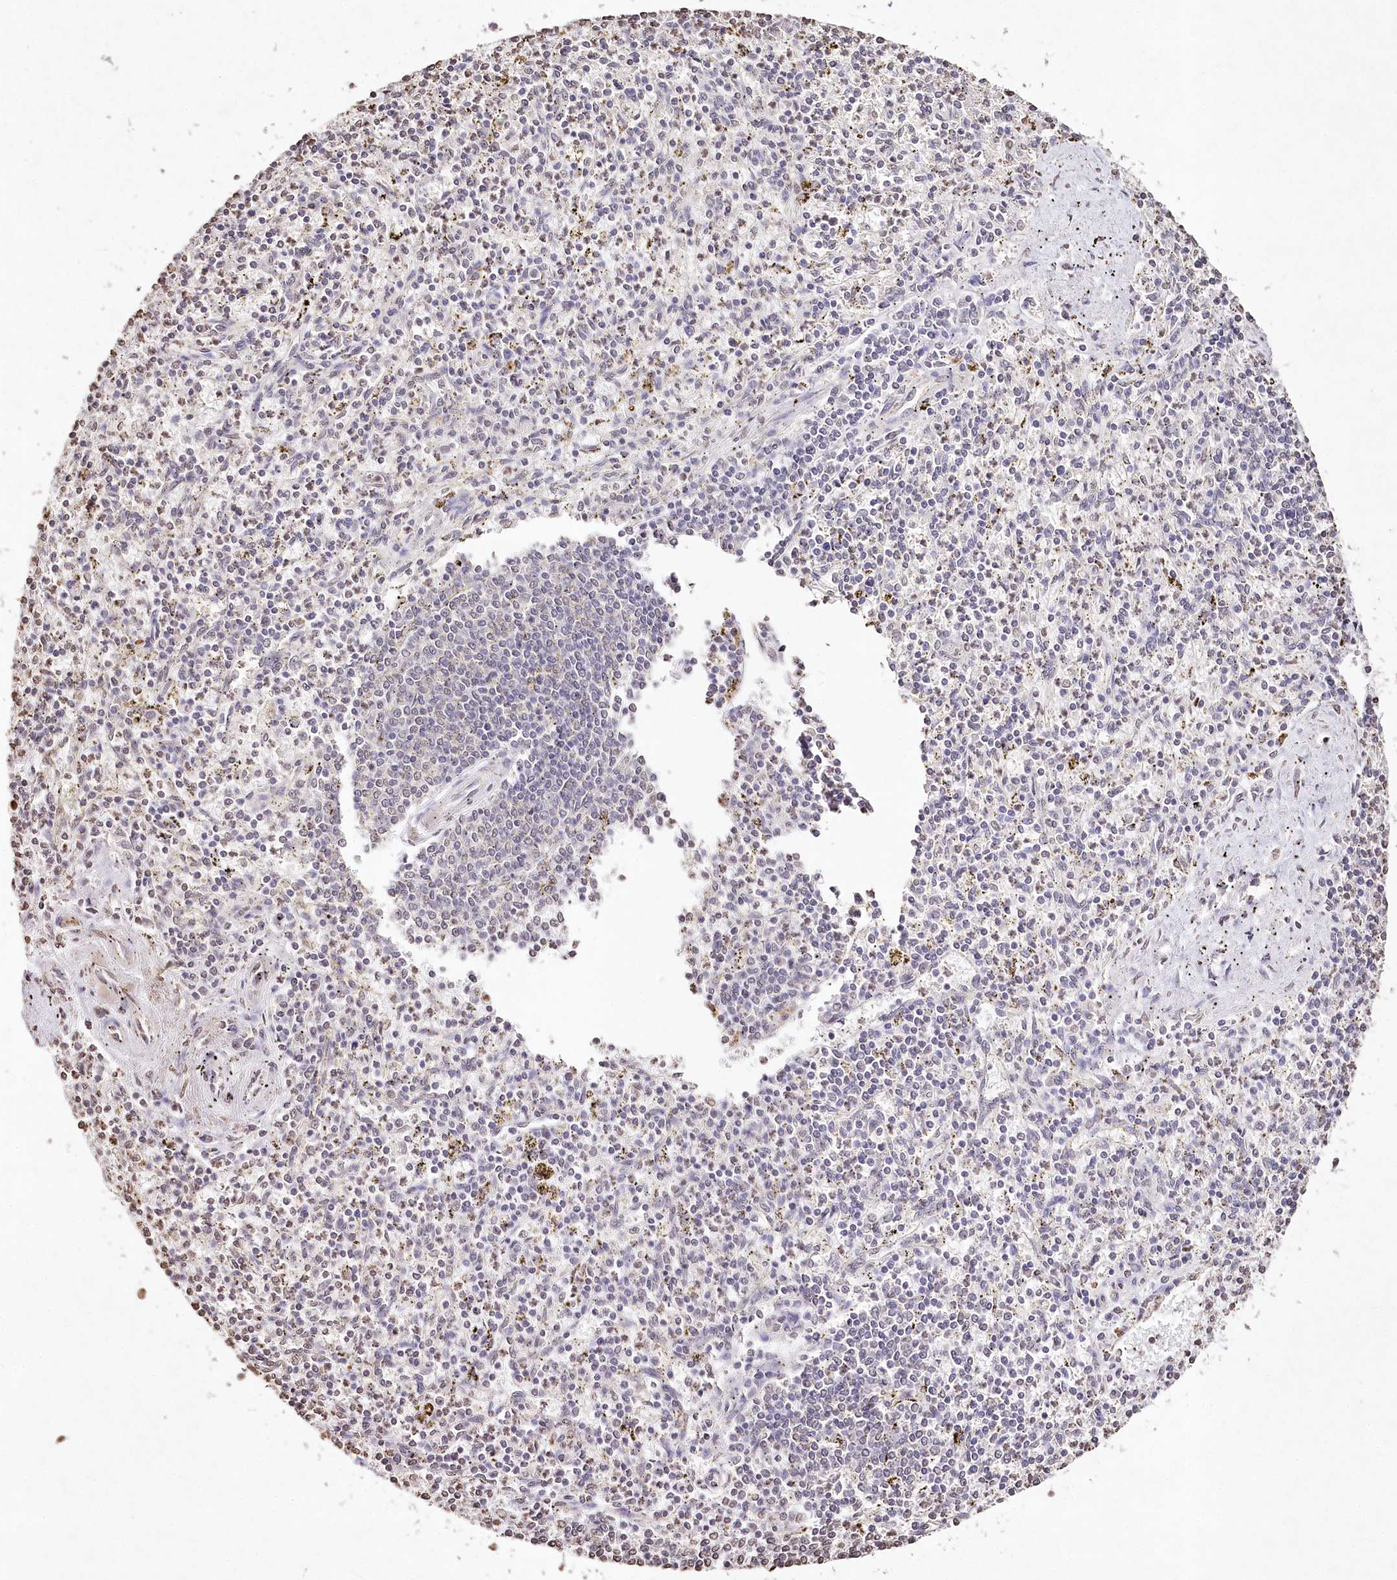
{"staining": {"intensity": "negative", "quantity": "none", "location": "none"}, "tissue": "spleen", "cell_type": "Cells in red pulp", "image_type": "normal", "snomed": [{"axis": "morphology", "description": "Normal tissue, NOS"}, {"axis": "topography", "description": "Spleen"}], "caption": "This is an immunohistochemistry micrograph of normal human spleen. There is no positivity in cells in red pulp.", "gene": "DMXL1", "patient": {"sex": "male", "age": 72}}